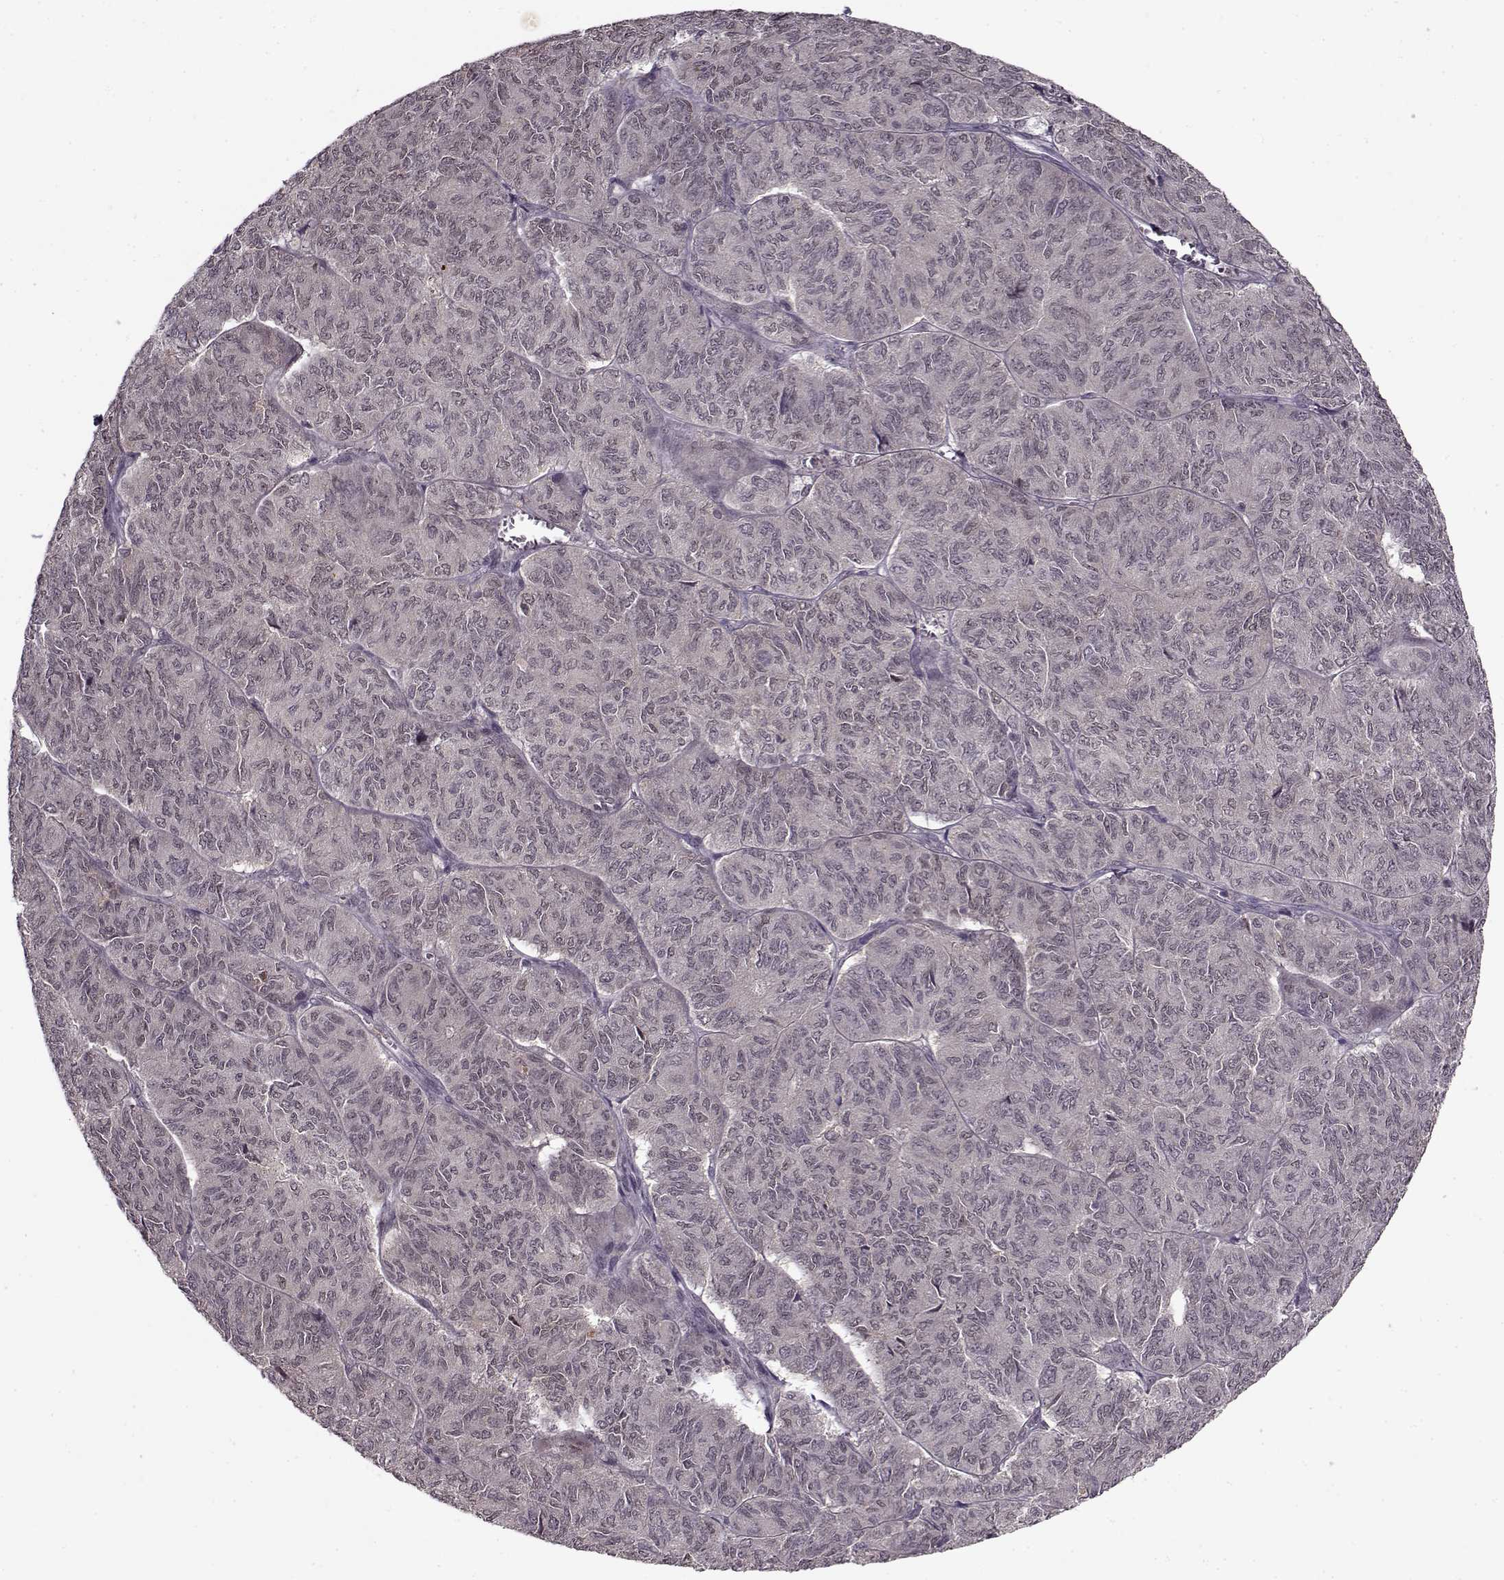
{"staining": {"intensity": "negative", "quantity": "none", "location": "none"}, "tissue": "ovarian cancer", "cell_type": "Tumor cells", "image_type": "cancer", "snomed": [{"axis": "morphology", "description": "Carcinoma, endometroid"}, {"axis": "topography", "description": "Ovary"}], "caption": "Tumor cells are negative for protein expression in human ovarian cancer. The staining was performed using DAB (3,3'-diaminobenzidine) to visualize the protein expression in brown, while the nuclei were stained in blue with hematoxylin (Magnification: 20x).", "gene": "DENND4B", "patient": {"sex": "female", "age": 80}}